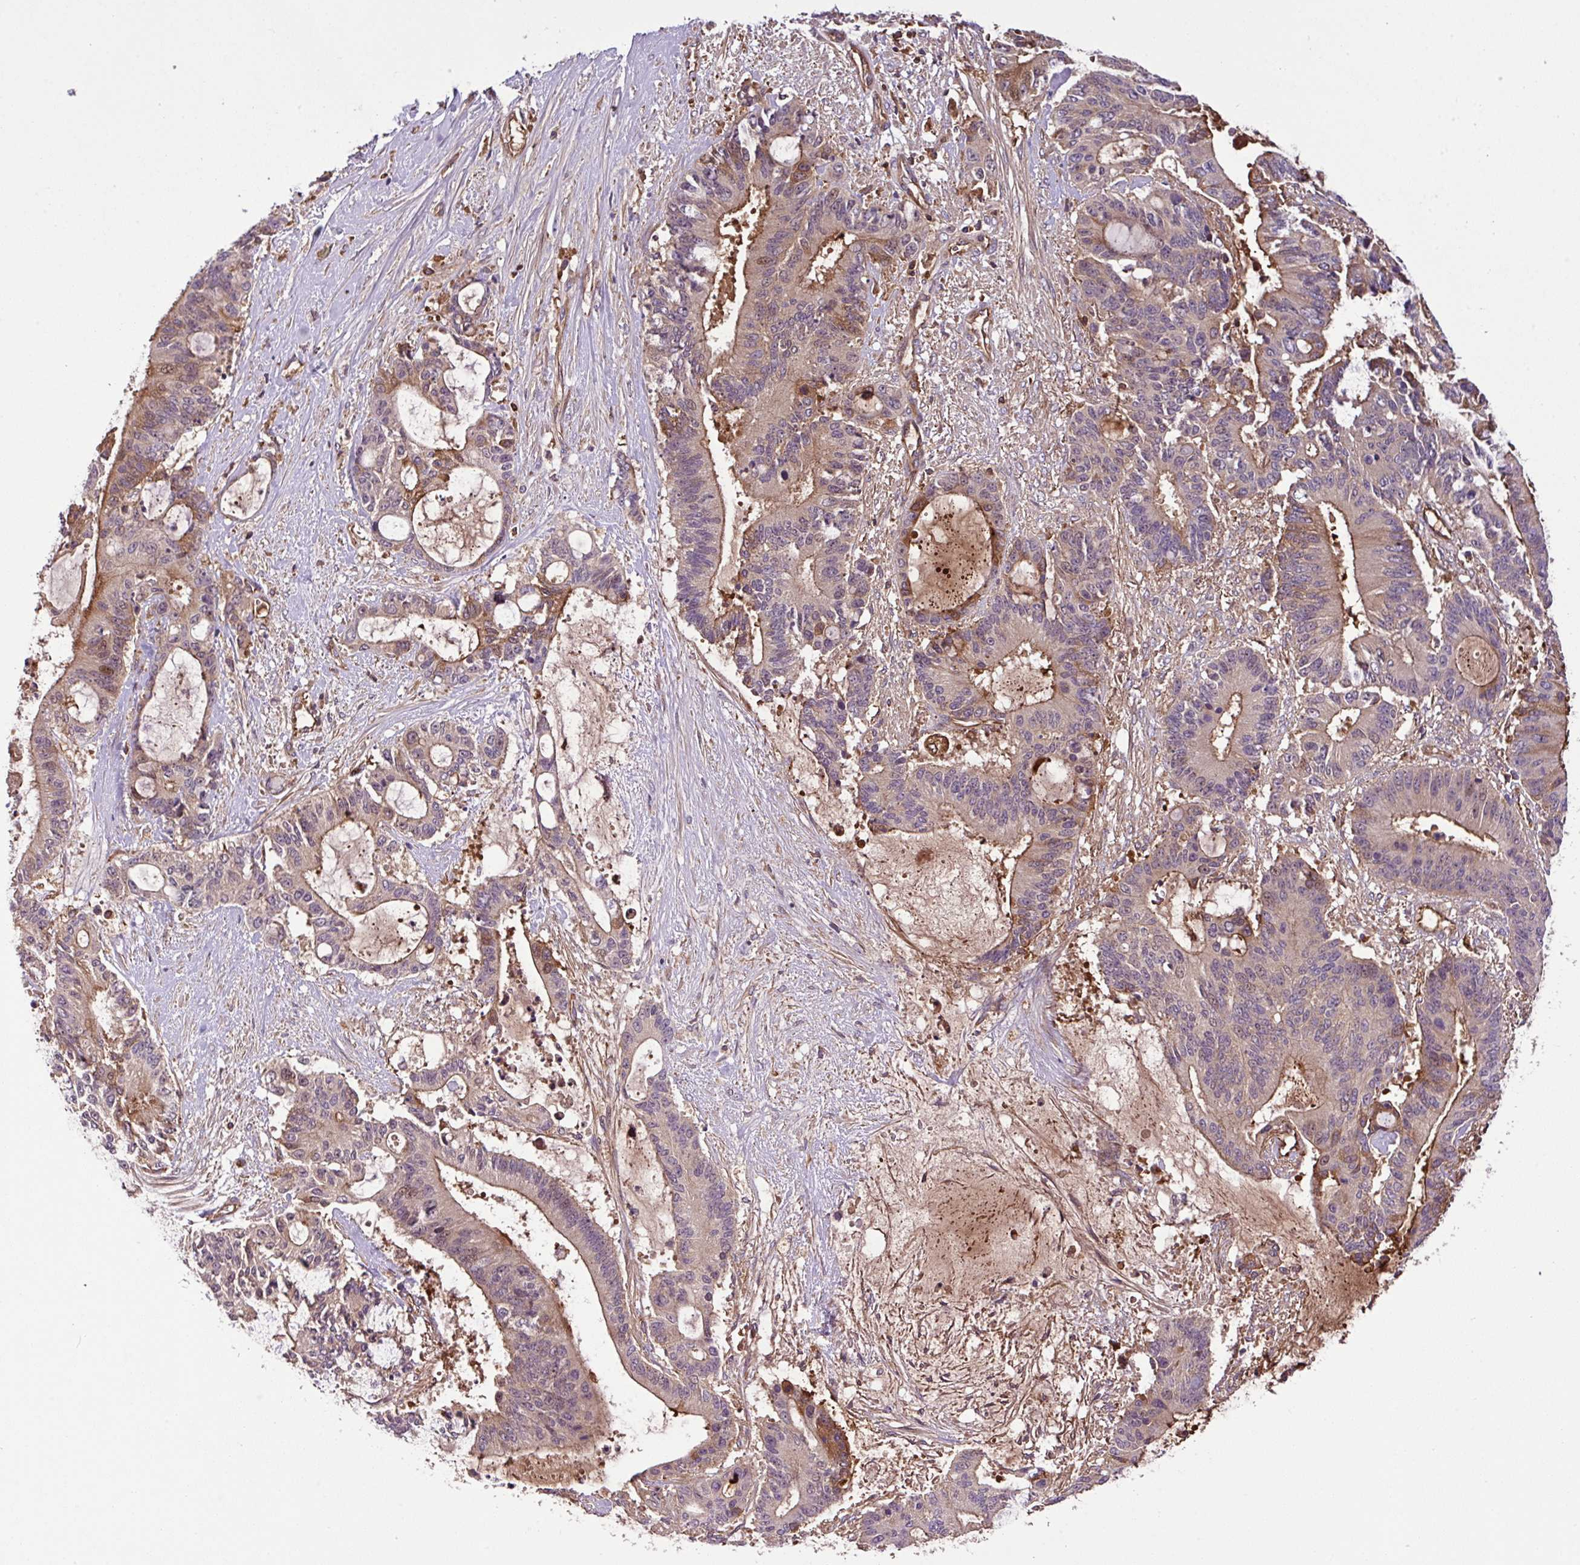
{"staining": {"intensity": "moderate", "quantity": "25%-75%", "location": "cytoplasmic/membranous"}, "tissue": "liver cancer", "cell_type": "Tumor cells", "image_type": "cancer", "snomed": [{"axis": "morphology", "description": "Normal tissue, NOS"}, {"axis": "morphology", "description": "Cholangiocarcinoma"}, {"axis": "topography", "description": "Liver"}, {"axis": "topography", "description": "Peripheral nerve tissue"}], "caption": "This histopathology image shows immunohistochemistry (IHC) staining of liver cancer (cholangiocarcinoma), with medium moderate cytoplasmic/membranous positivity in about 25%-75% of tumor cells.", "gene": "ZNF266", "patient": {"sex": "female", "age": 73}}